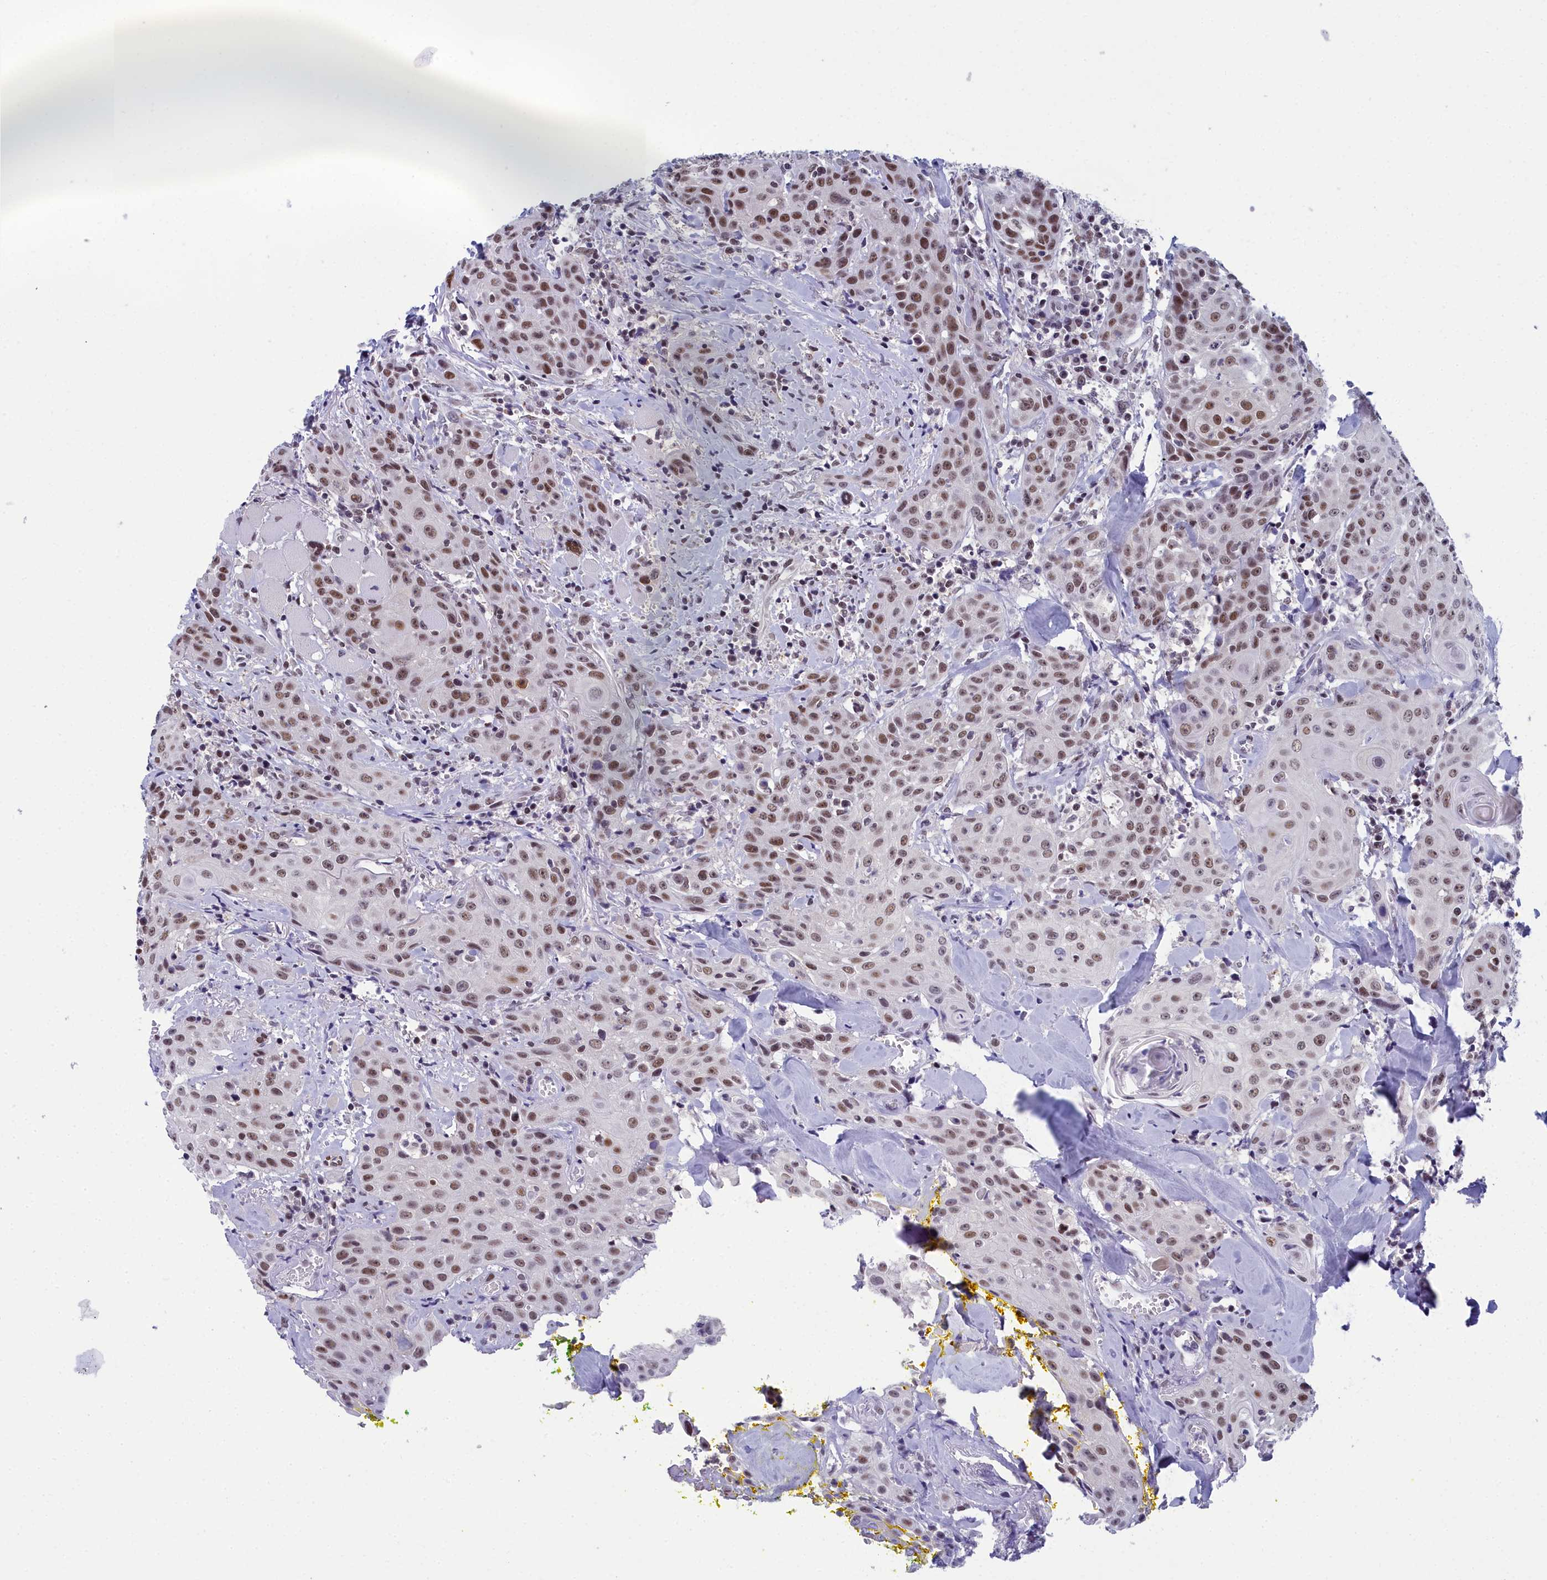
{"staining": {"intensity": "moderate", "quantity": ">75%", "location": "nuclear"}, "tissue": "head and neck cancer", "cell_type": "Tumor cells", "image_type": "cancer", "snomed": [{"axis": "morphology", "description": "Squamous cell carcinoma, NOS"}, {"axis": "topography", "description": "Oral tissue"}, {"axis": "topography", "description": "Head-Neck"}], "caption": "Immunohistochemical staining of human head and neck cancer exhibits moderate nuclear protein expression in about >75% of tumor cells.", "gene": "CCDC97", "patient": {"sex": "female", "age": 82}}